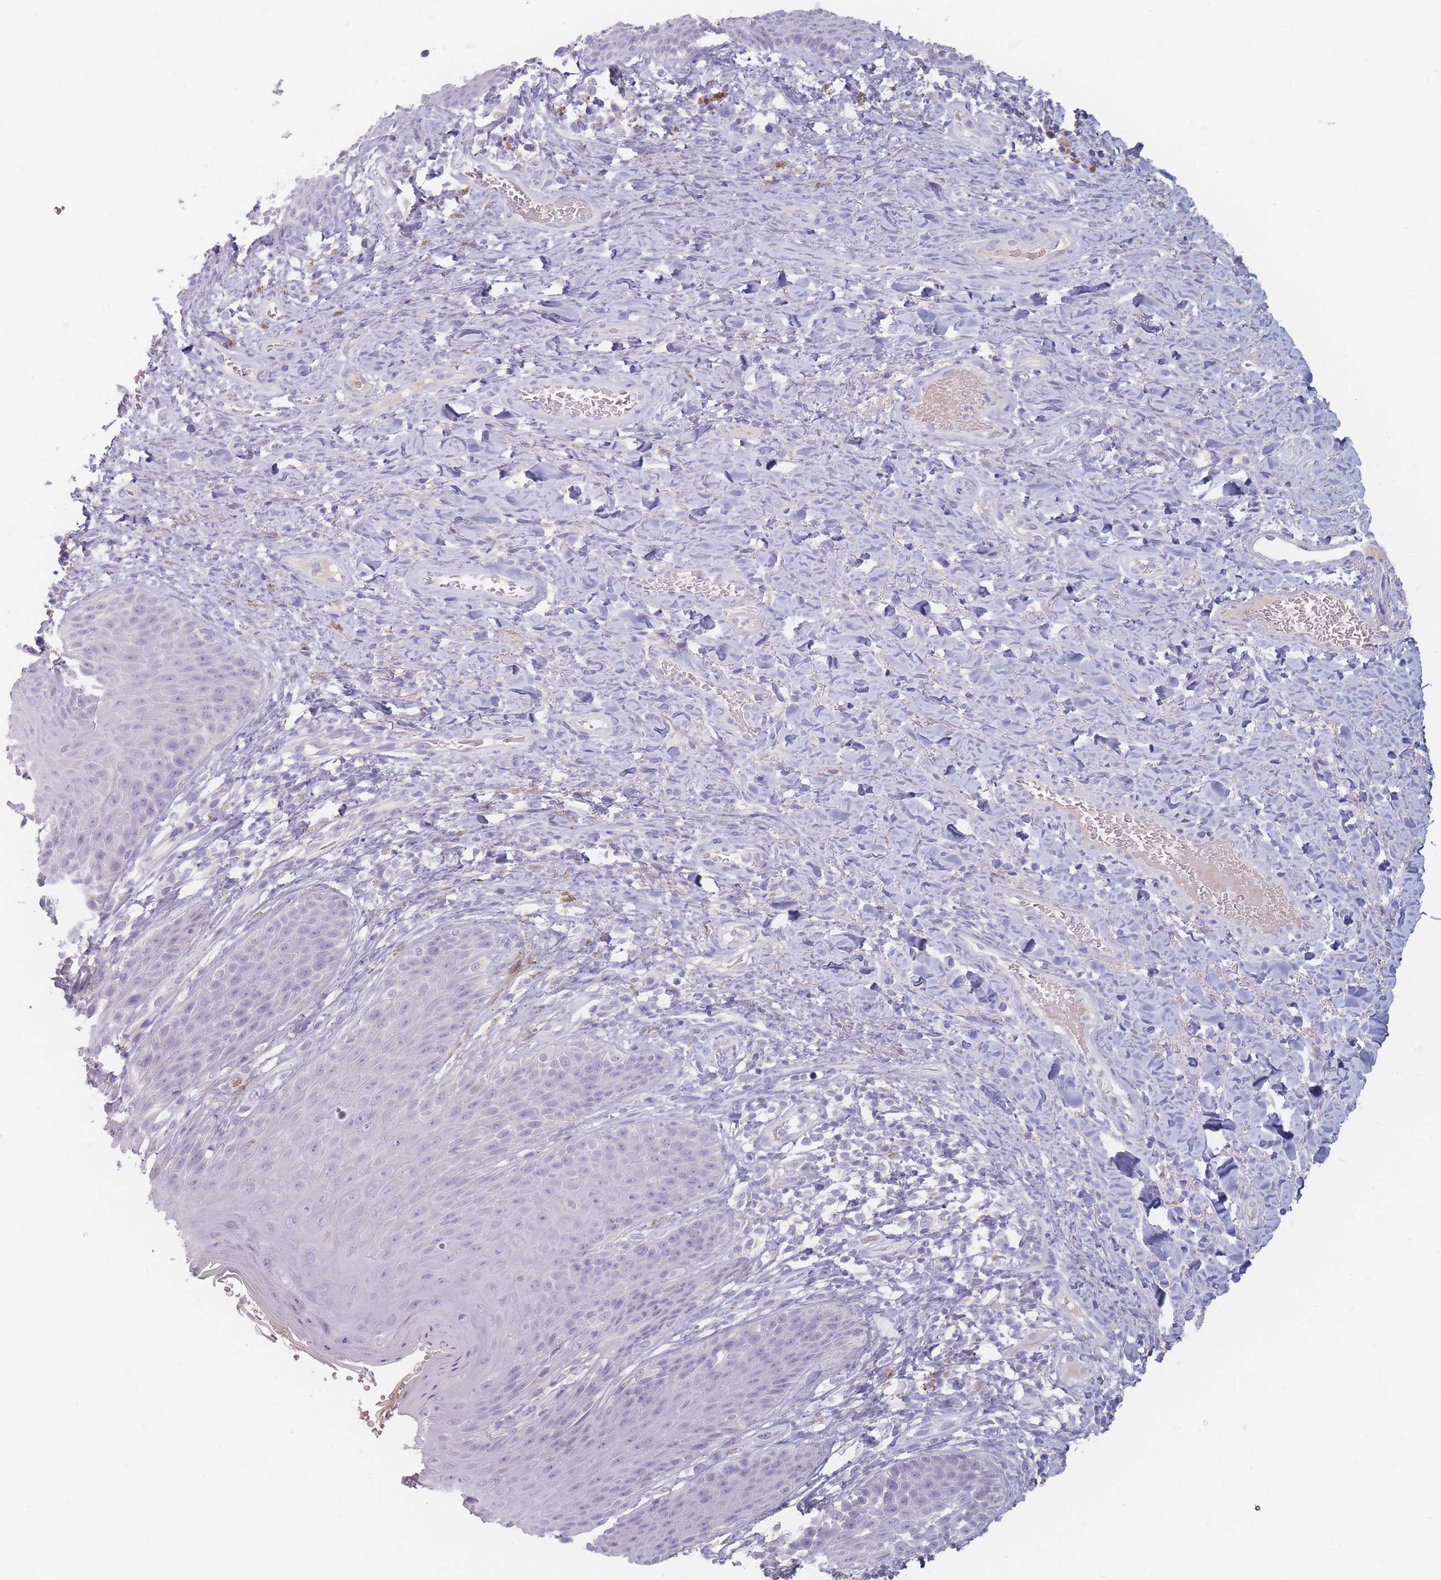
{"staining": {"intensity": "negative", "quantity": "none", "location": "none"}, "tissue": "skin", "cell_type": "Epidermal cells", "image_type": "normal", "snomed": [{"axis": "morphology", "description": "Normal tissue, NOS"}, {"axis": "topography", "description": "Anal"}], "caption": "Immunohistochemistry (IHC) micrograph of benign skin: human skin stained with DAB displays no significant protein expression in epidermal cells.", "gene": "HELZ2", "patient": {"sex": "female", "age": 89}}